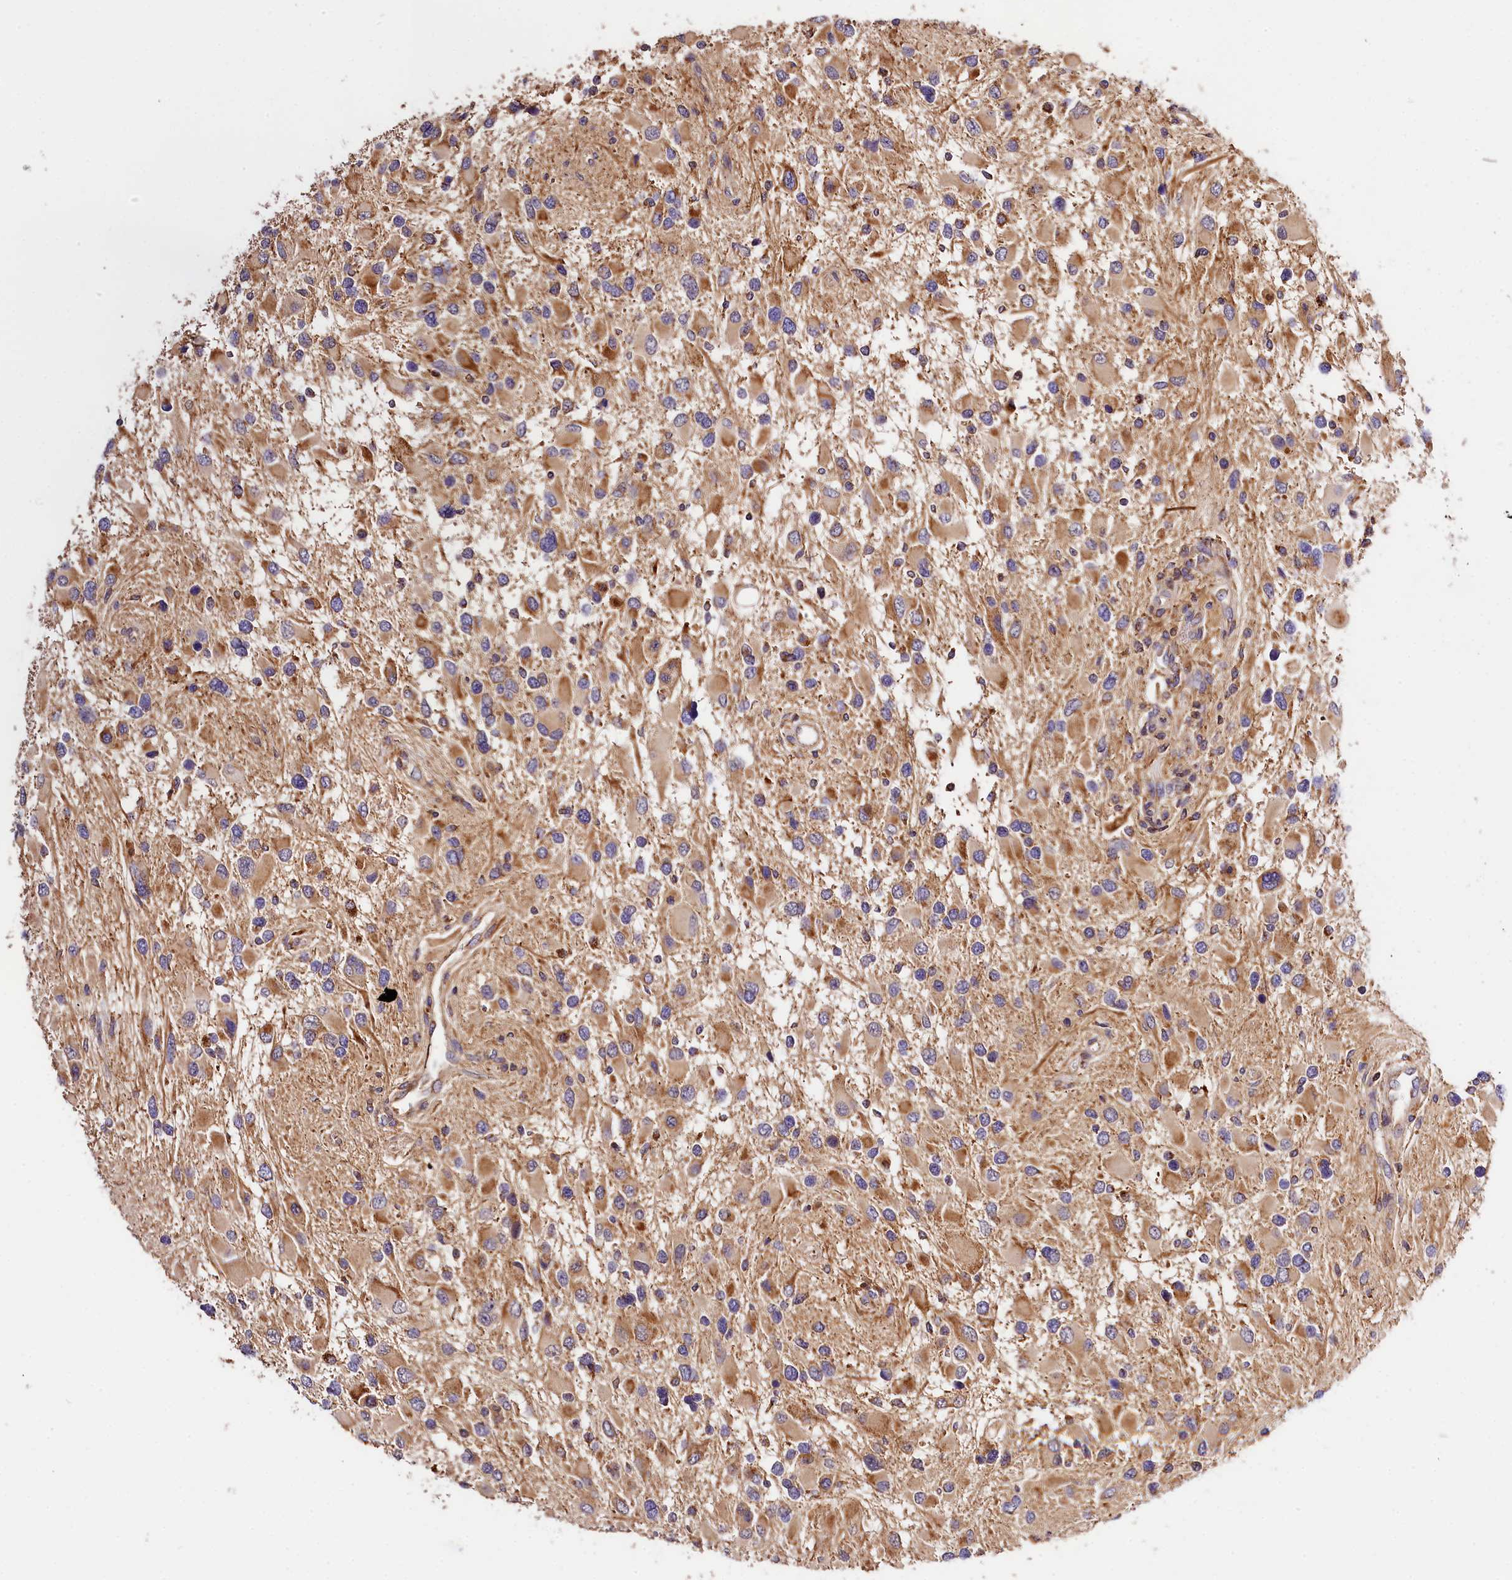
{"staining": {"intensity": "moderate", "quantity": "25%-75%", "location": "cytoplasmic/membranous"}, "tissue": "glioma", "cell_type": "Tumor cells", "image_type": "cancer", "snomed": [{"axis": "morphology", "description": "Glioma, malignant, High grade"}, {"axis": "topography", "description": "Brain"}], "caption": "Tumor cells reveal moderate cytoplasmic/membranous expression in about 25%-75% of cells in high-grade glioma (malignant). The protein is stained brown, and the nuclei are stained in blue (DAB (3,3'-diaminobenzidine) IHC with brightfield microscopy, high magnification).", "gene": "KPTN", "patient": {"sex": "male", "age": 53}}